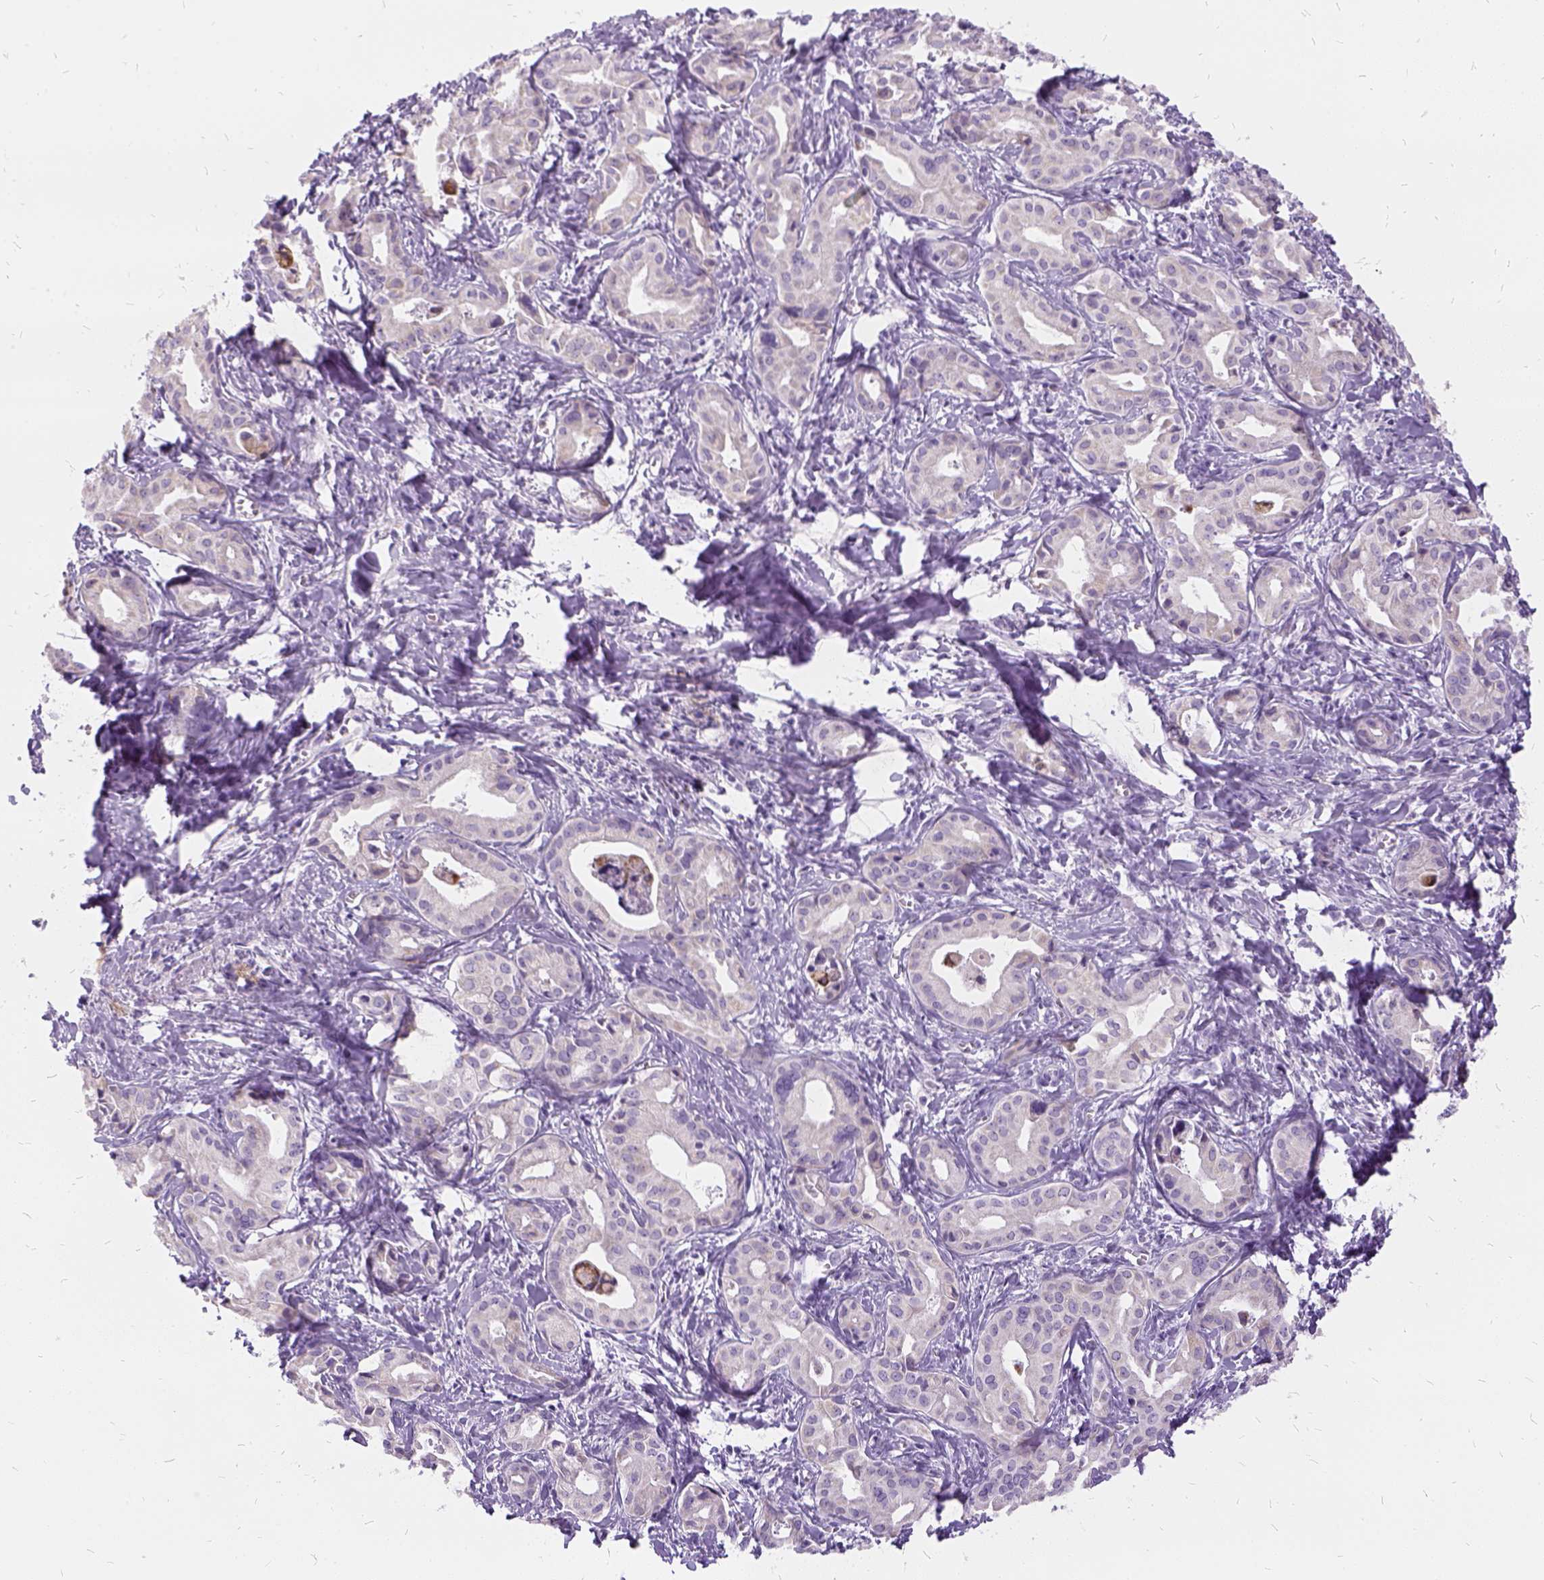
{"staining": {"intensity": "negative", "quantity": "none", "location": "none"}, "tissue": "liver cancer", "cell_type": "Tumor cells", "image_type": "cancer", "snomed": [{"axis": "morphology", "description": "Cholangiocarcinoma"}, {"axis": "topography", "description": "Liver"}], "caption": "Immunohistochemistry (IHC) image of neoplastic tissue: liver cholangiocarcinoma stained with DAB (3,3'-diaminobenzidine) displays no significant protein expression in tumor cells.", "gene": "FDX1", "patient": {"sex": "female", "age": 65}}